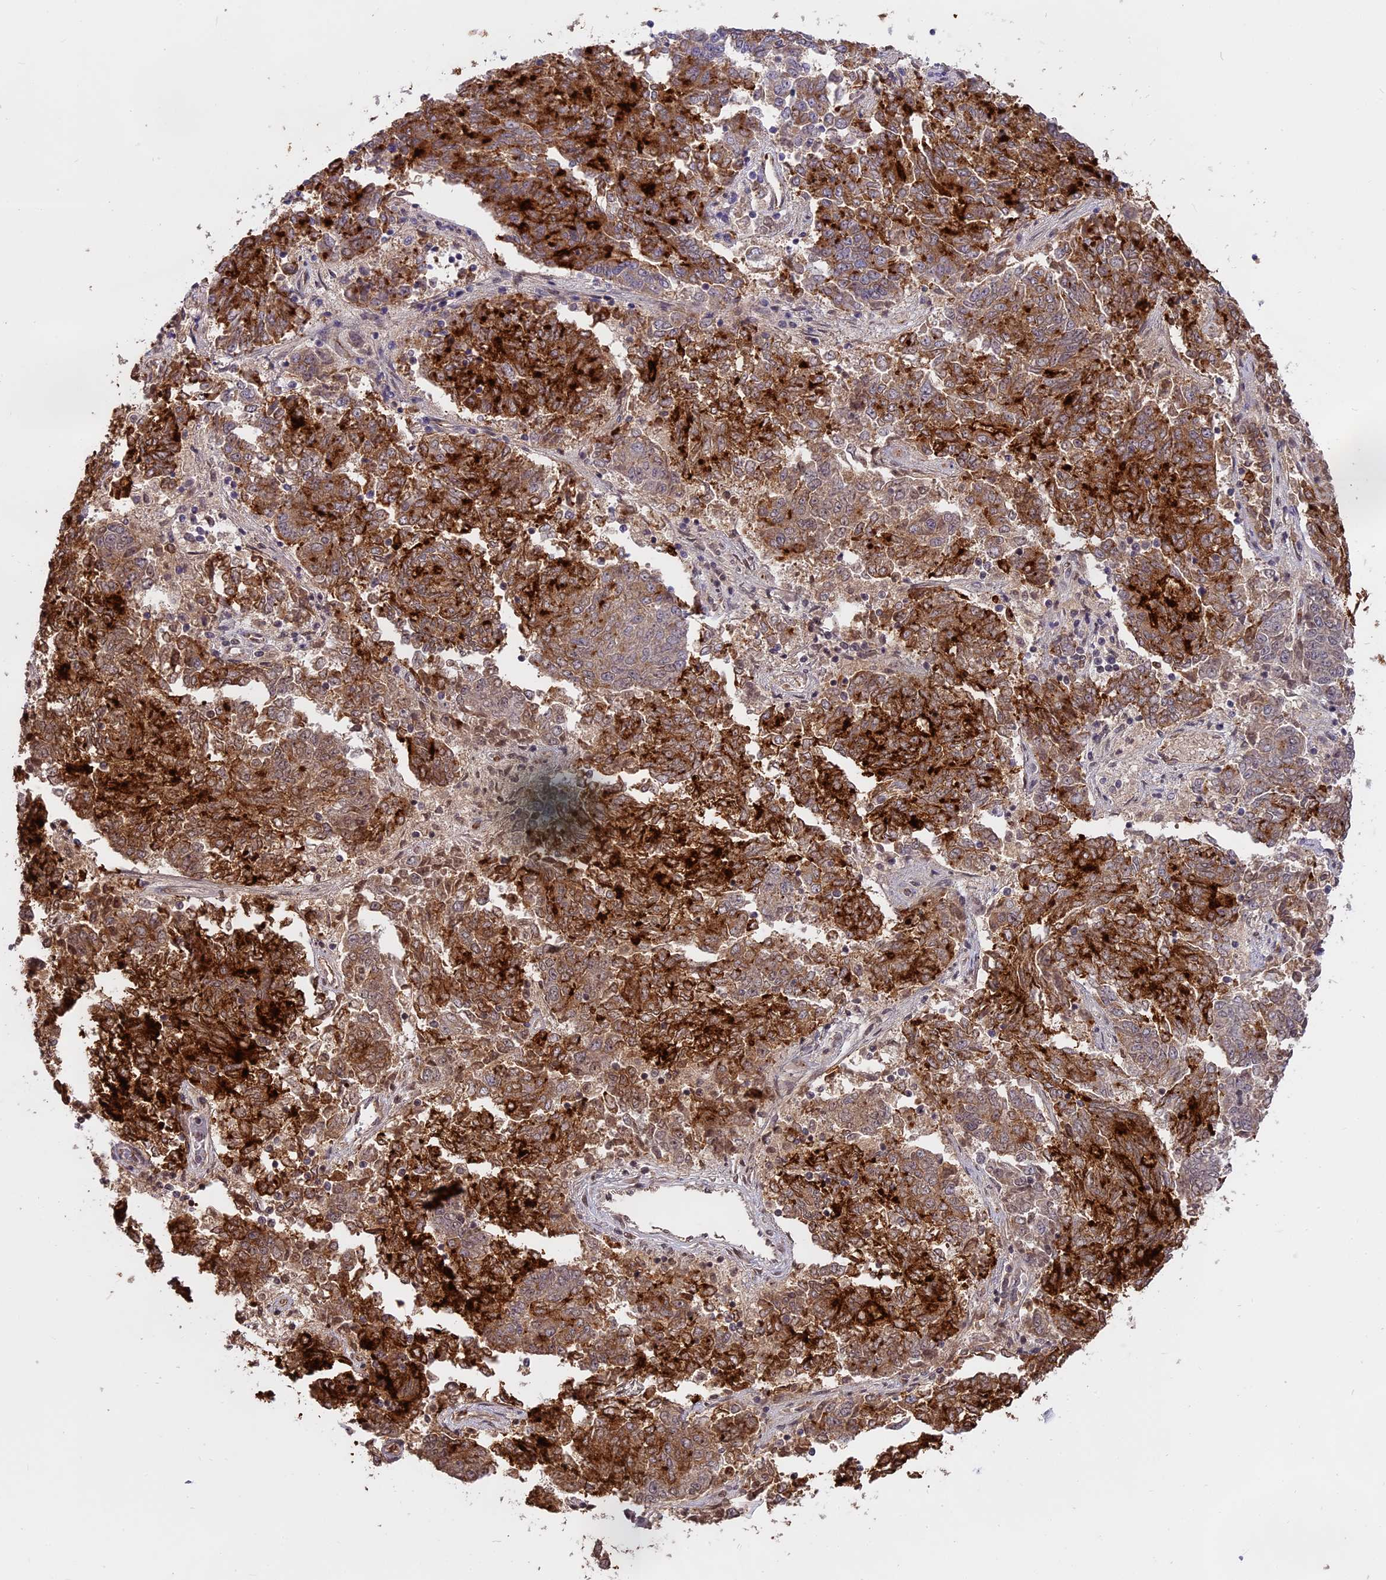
{"staining": {"intensity": "strong", "quantity": "25%-75%", "location": "cytoplasmic/membranous"}, "tissue": "endometrial cancer", "cell_type": "Tumor cells", "image_type": "cancer", "snomed": [{"axis": "morphology", "description": "Adenocarcinoma, NOS"}, {"axis": "topography", "description": "Endometrium"}], "caption": "This histopathology image reveals adenocarcinoma (endometrial) stained with immunohistochemistry (IHC) to label a protein in brown. The cytoplasmic/membranous of tumor cells show strong positivity for the protein. Nuclei are counter-stained blue.", "gene": "WFDC2", "patient": {"sex": "female", "age": 80}}